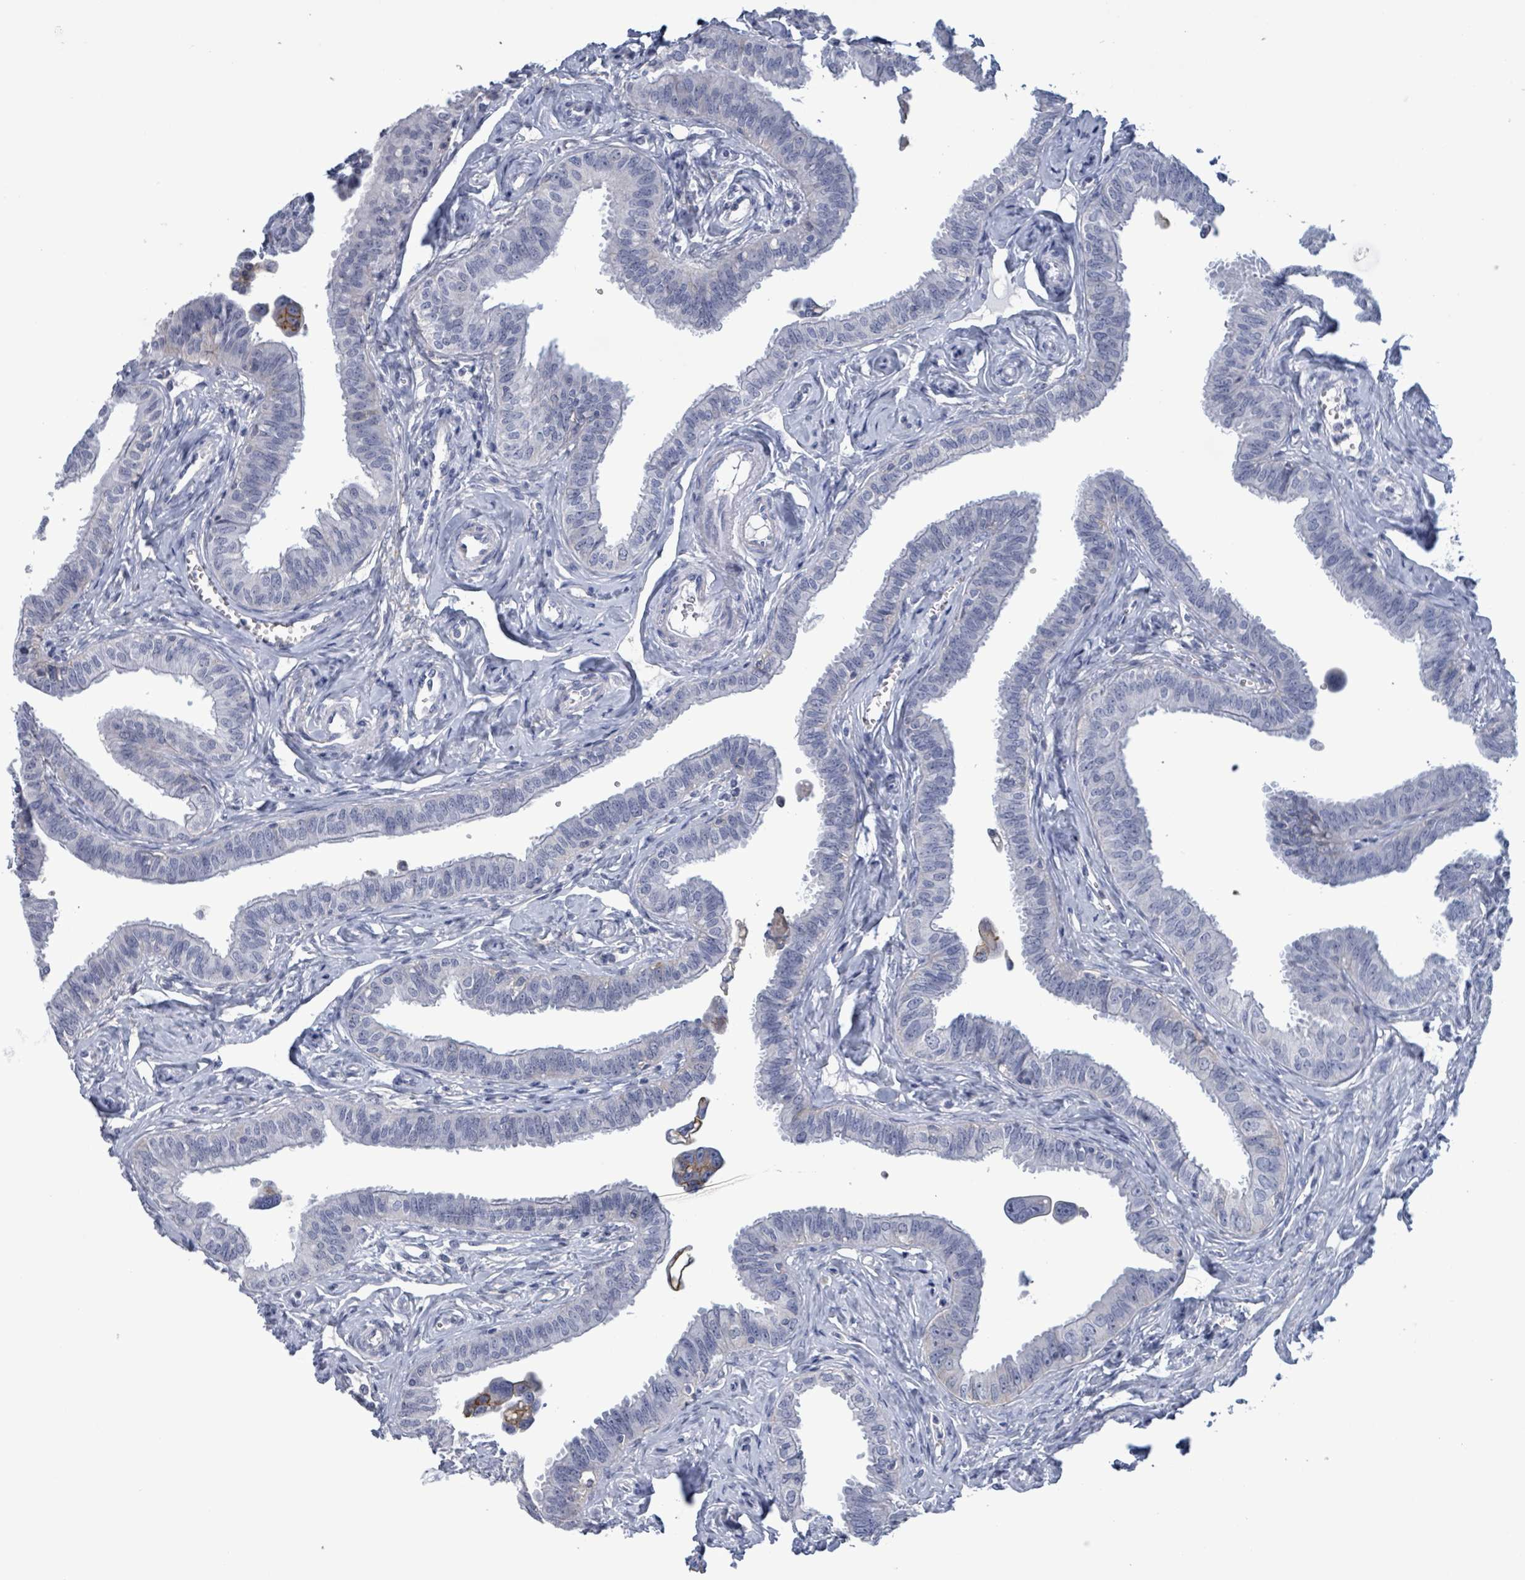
{"staining": {"intensity": "moderate", "quantity": "<25%", "location": "cytoplasmic/membranous"}, "tissue": "fallopian tube", "cell_type": "Glandular cells", "image_type": "normal", "snomed": [{"axis": "morphology", "description": "Normal tissue, NOS"}, {"axis": "morphology", "description": "Carcinoma, NOS"}, {"axis": "topography", "description": "Fallopian tube"}, {"axis": "topography", "description": "Ovary"}], "caption": "Immunohistochemical staining of benign human fallopian tube displays <25% levels of moderate cytoplasmic/membranous protein expression in approximately <25% of glandular cells.", "gene": "BSG", "patient": {"sex": "female", "age": 59}}